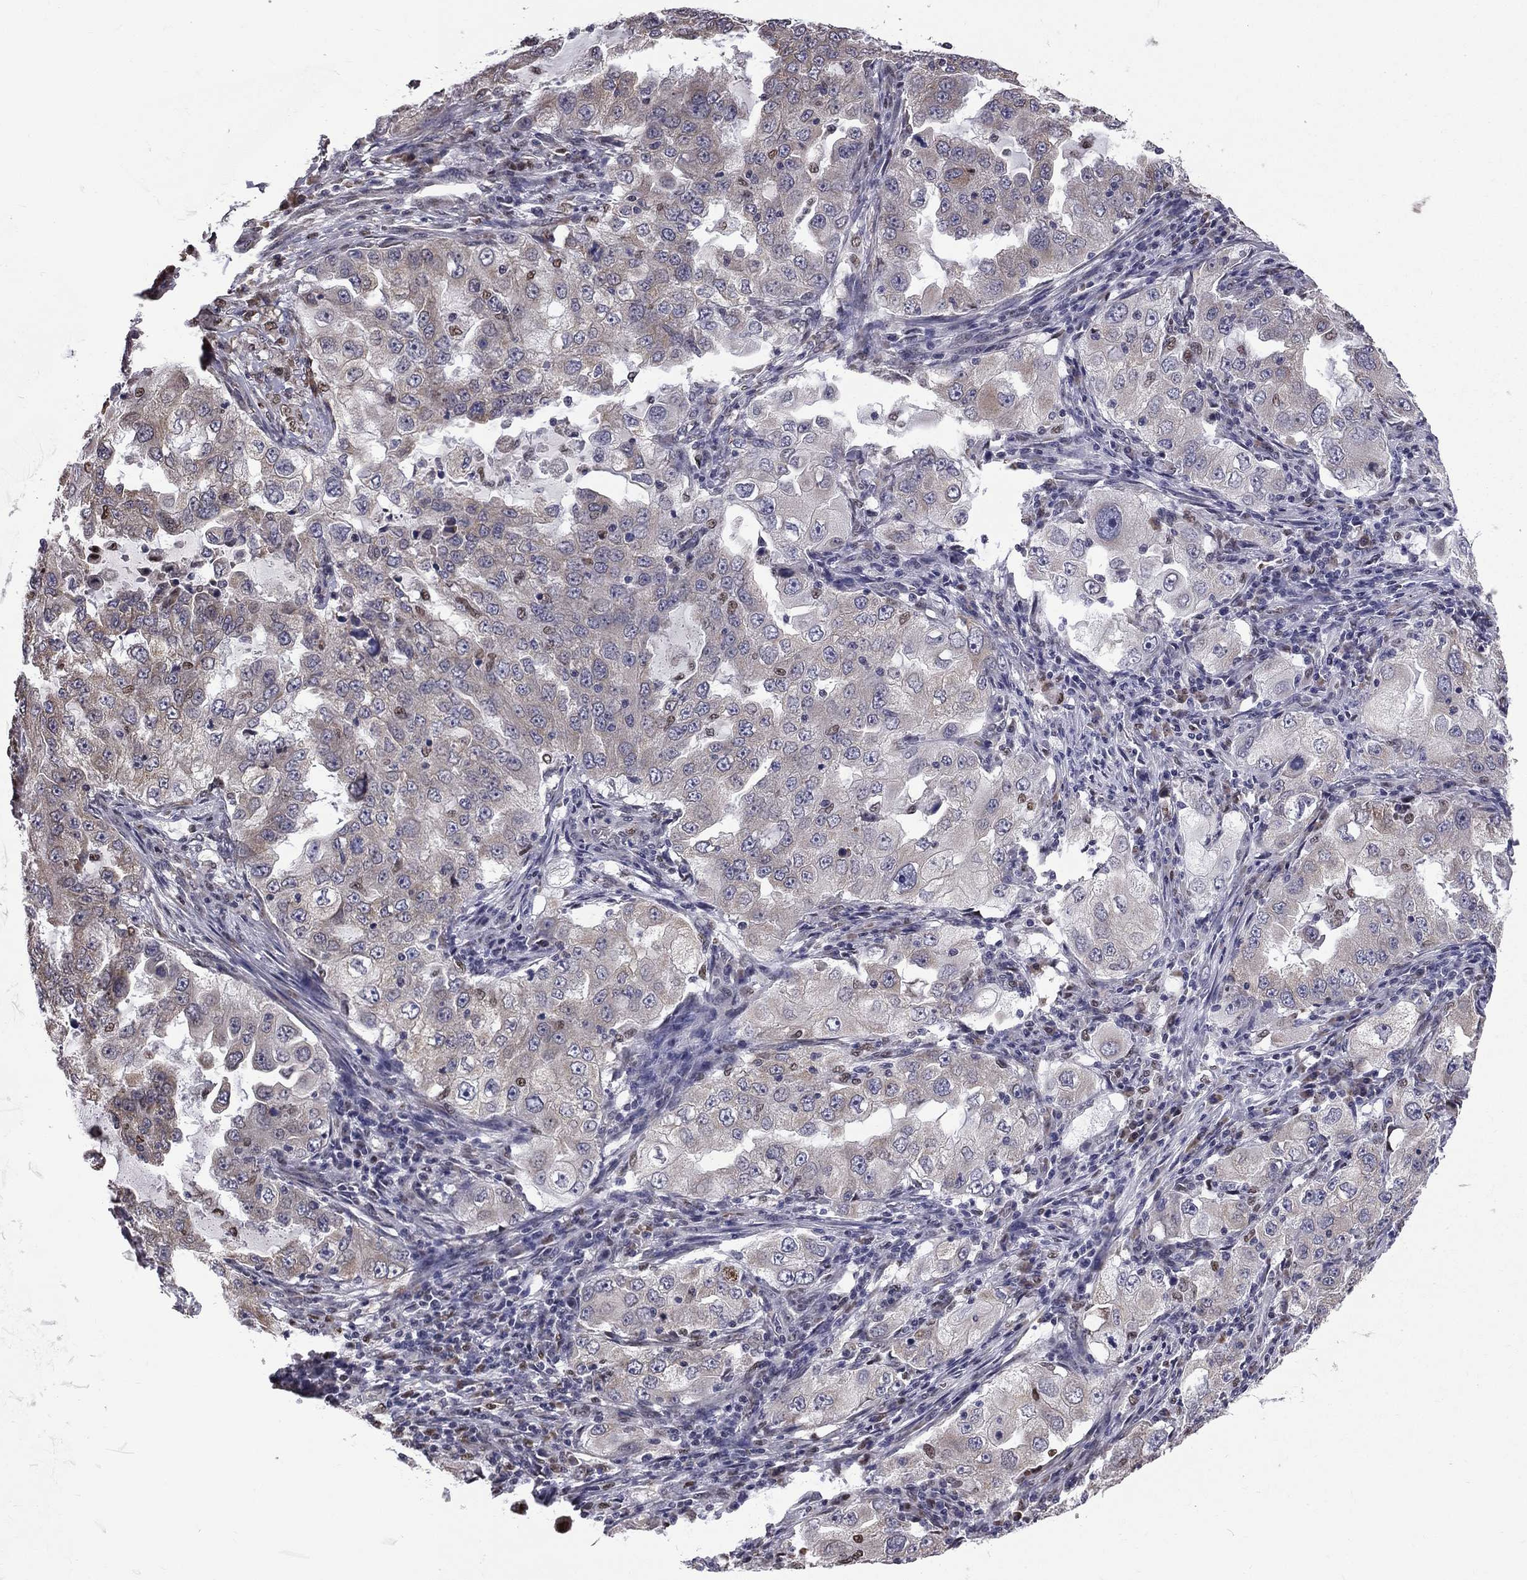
{"staining": {"intensity": "negative", "quantity": "none", "location": "none"}, "tissue": "lung cancer", "cell_type": "Tumor cells", "image_type": "cancer", "snomed": [{"axis": "morphology", "description": "Adenocarcinoma, NOS"}, {"axis": "topography", "description": "Lung"}], "caption": "Human lung cancer stained for a protein using IHC exhibits no staining in tumor cells.", "gene": "HSPB2", "patient": {"sex": "female", "age": 61}}